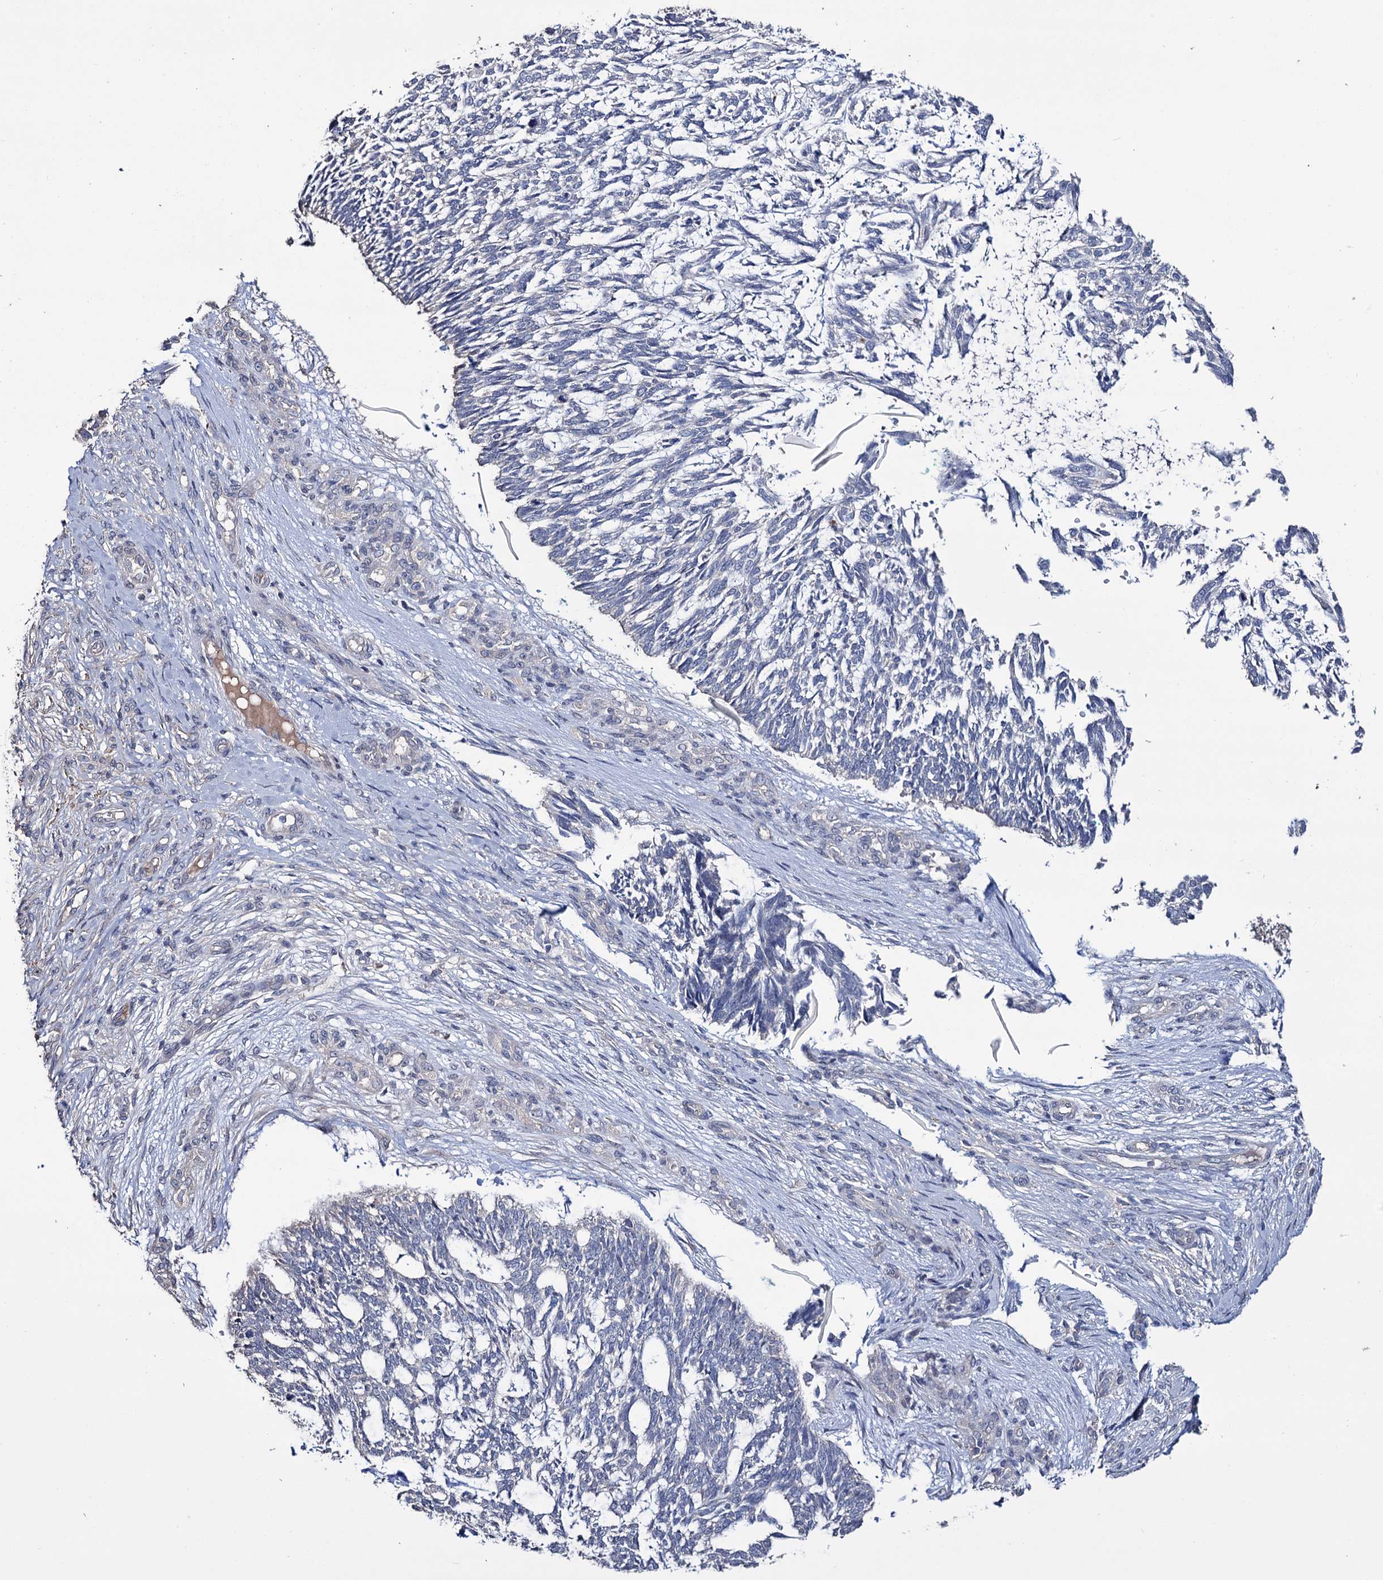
{"staining": {"intensity": "negative", "quantity": "none", "location": "none"}, "tissue": "skin cancer", "cell_type": "Tumor cells", "image_type": "cancer", "snomed": [{"axis": "morphology", "description": "Basal cell carcinoma"}, {"axis": "topography", "description": "Skin"}], "caption": "Skin cancer stained for a protein using immunohistochemistry reveals no staining tumor cells.", "gene": "EPB41L5", "patient": {"sex": "male", "age": 88}}